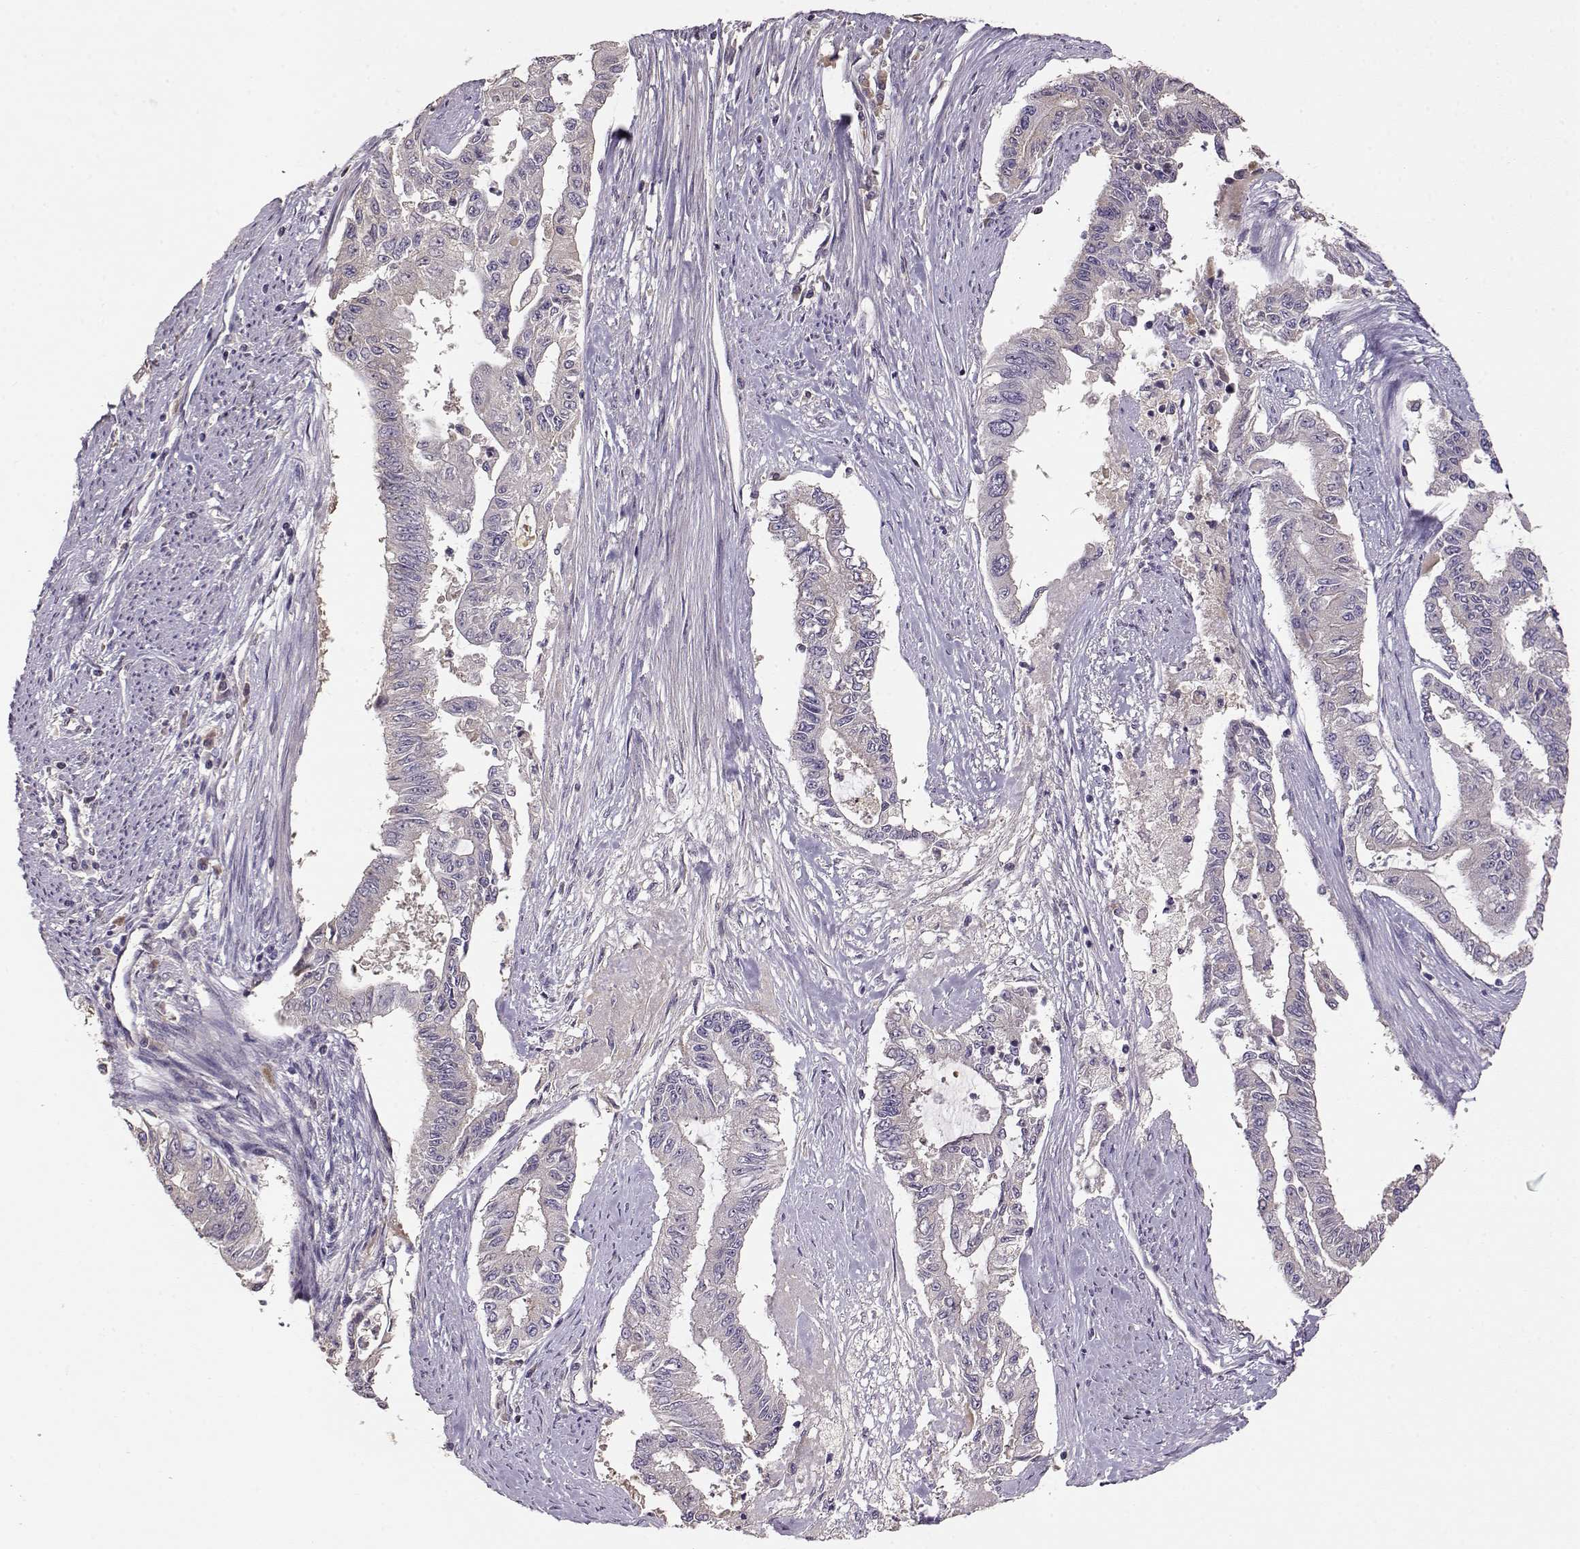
{"staining": {"intensity": "negative", "quantity": "none", "location": "none"}, "tissue": "endometrial cancer", "cell_type": "Tumor cells", "image_type": "cancer", "snomed": [{"axis": "morphology", "description": "Adenocarcinoma, NOS"}, {"axis": "topography", "description": "Uterus"}], "caption": "A high-resolution photomicrograph shows IHC staining of endometrial cancer (adenocarcinoma), which demonstrates no significant staining in tumor cells. (Brightfield microscopy of DAB immunohistochemistry (IHC) at high magnification).", "gene": "TACR1", "patient": {"sex": "female", "age": 59}}